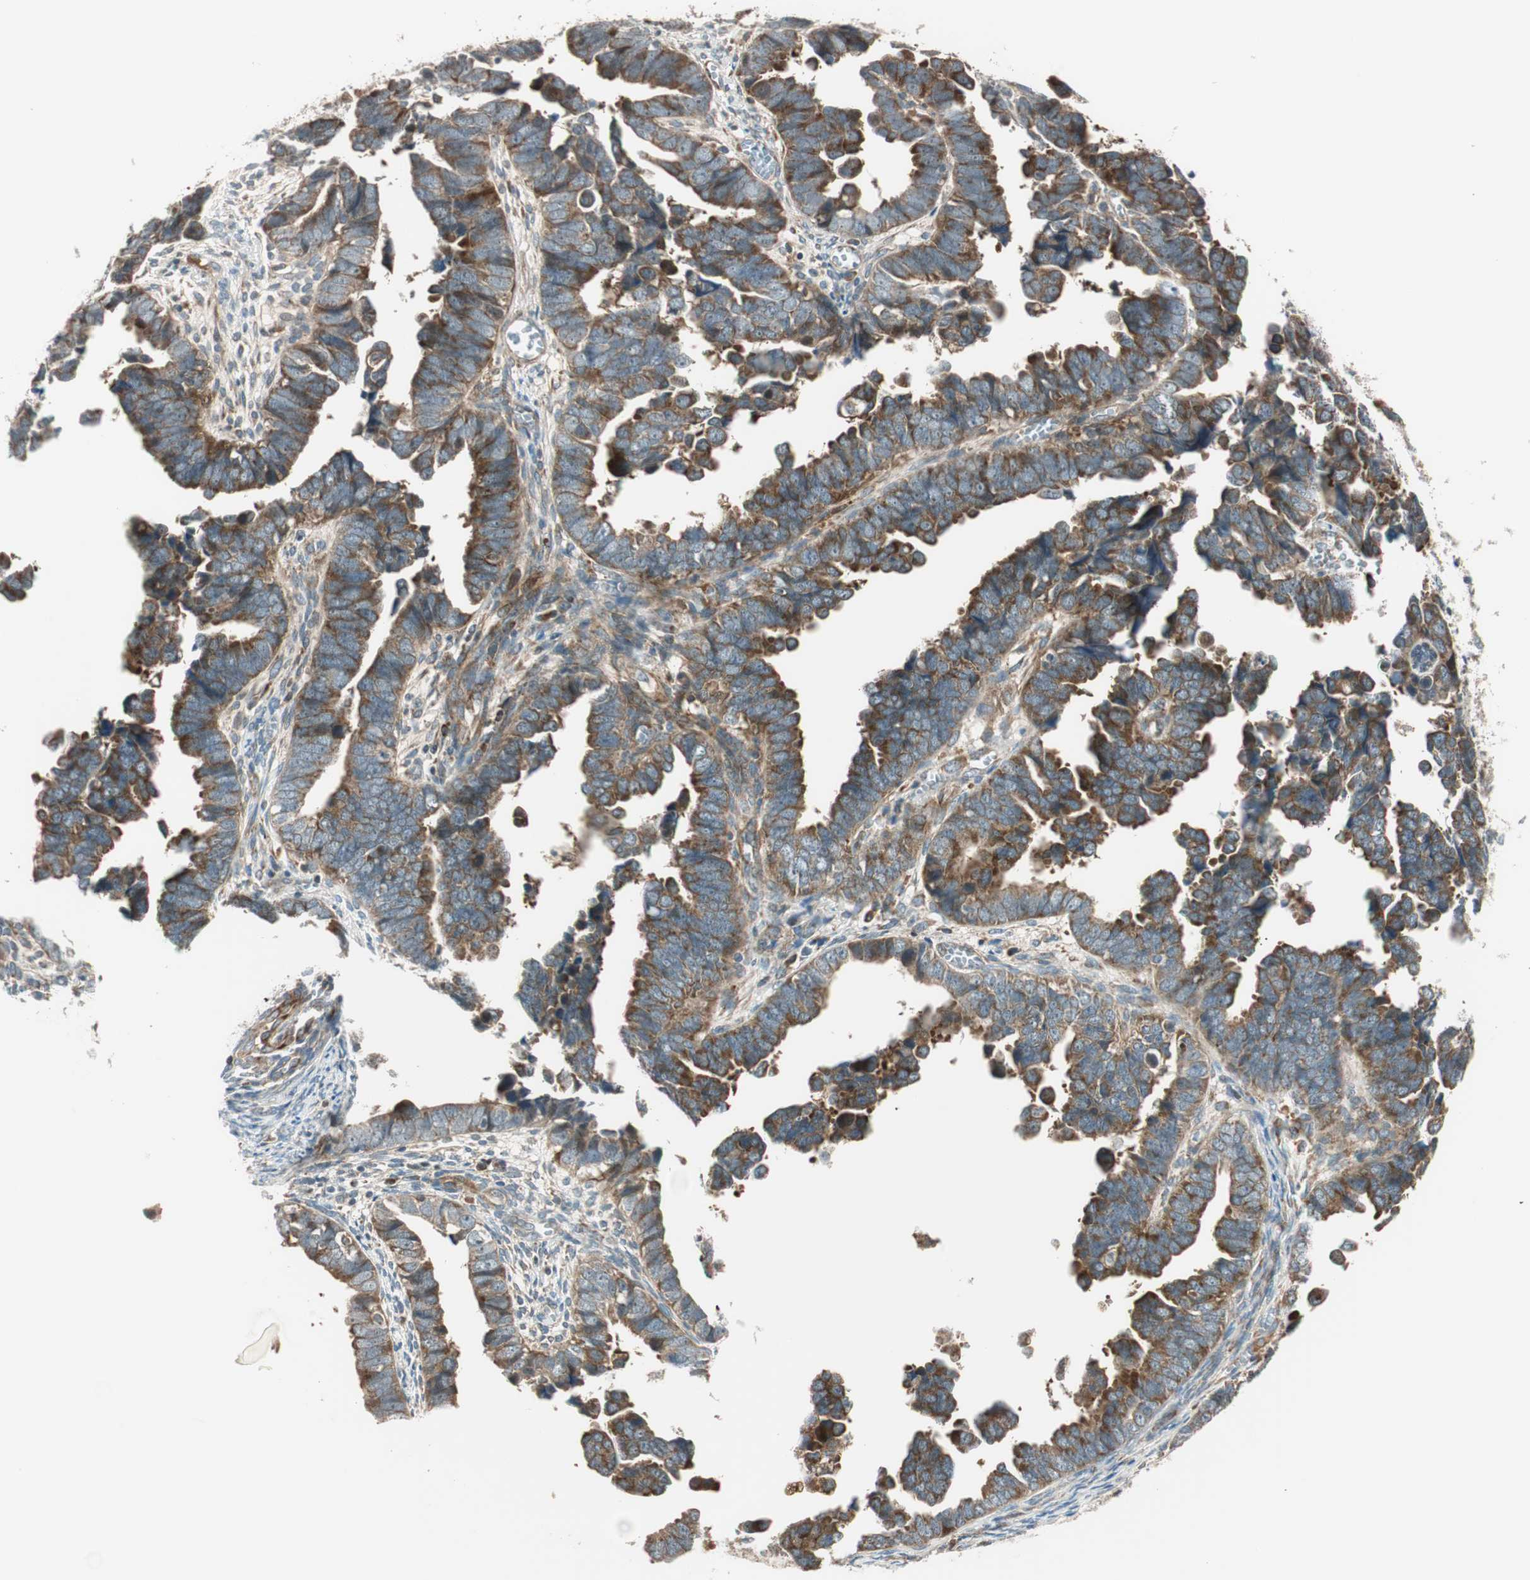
{"staining": {"intensity": "moderate", "quantity": ">75%", "location": "cytoplasmic/membranous"}, "tissue": "endometrial cancer", "cell_type": "Tumor cells", "image_type": "cancer", "snomed": [{"axis": "morphology", "description": "Adenocarcinoma, NOS"}, {"axis": "topography", "description": "Endometrium"}], "caption": "Endometrial cancer was stained to show a protein in brown. There is medium levels of moderate cytoplasmic/membranous expression in about >75% of tumor cells.", "gene": "ABI1", "patient": {"sex": "female", "age": 75}}